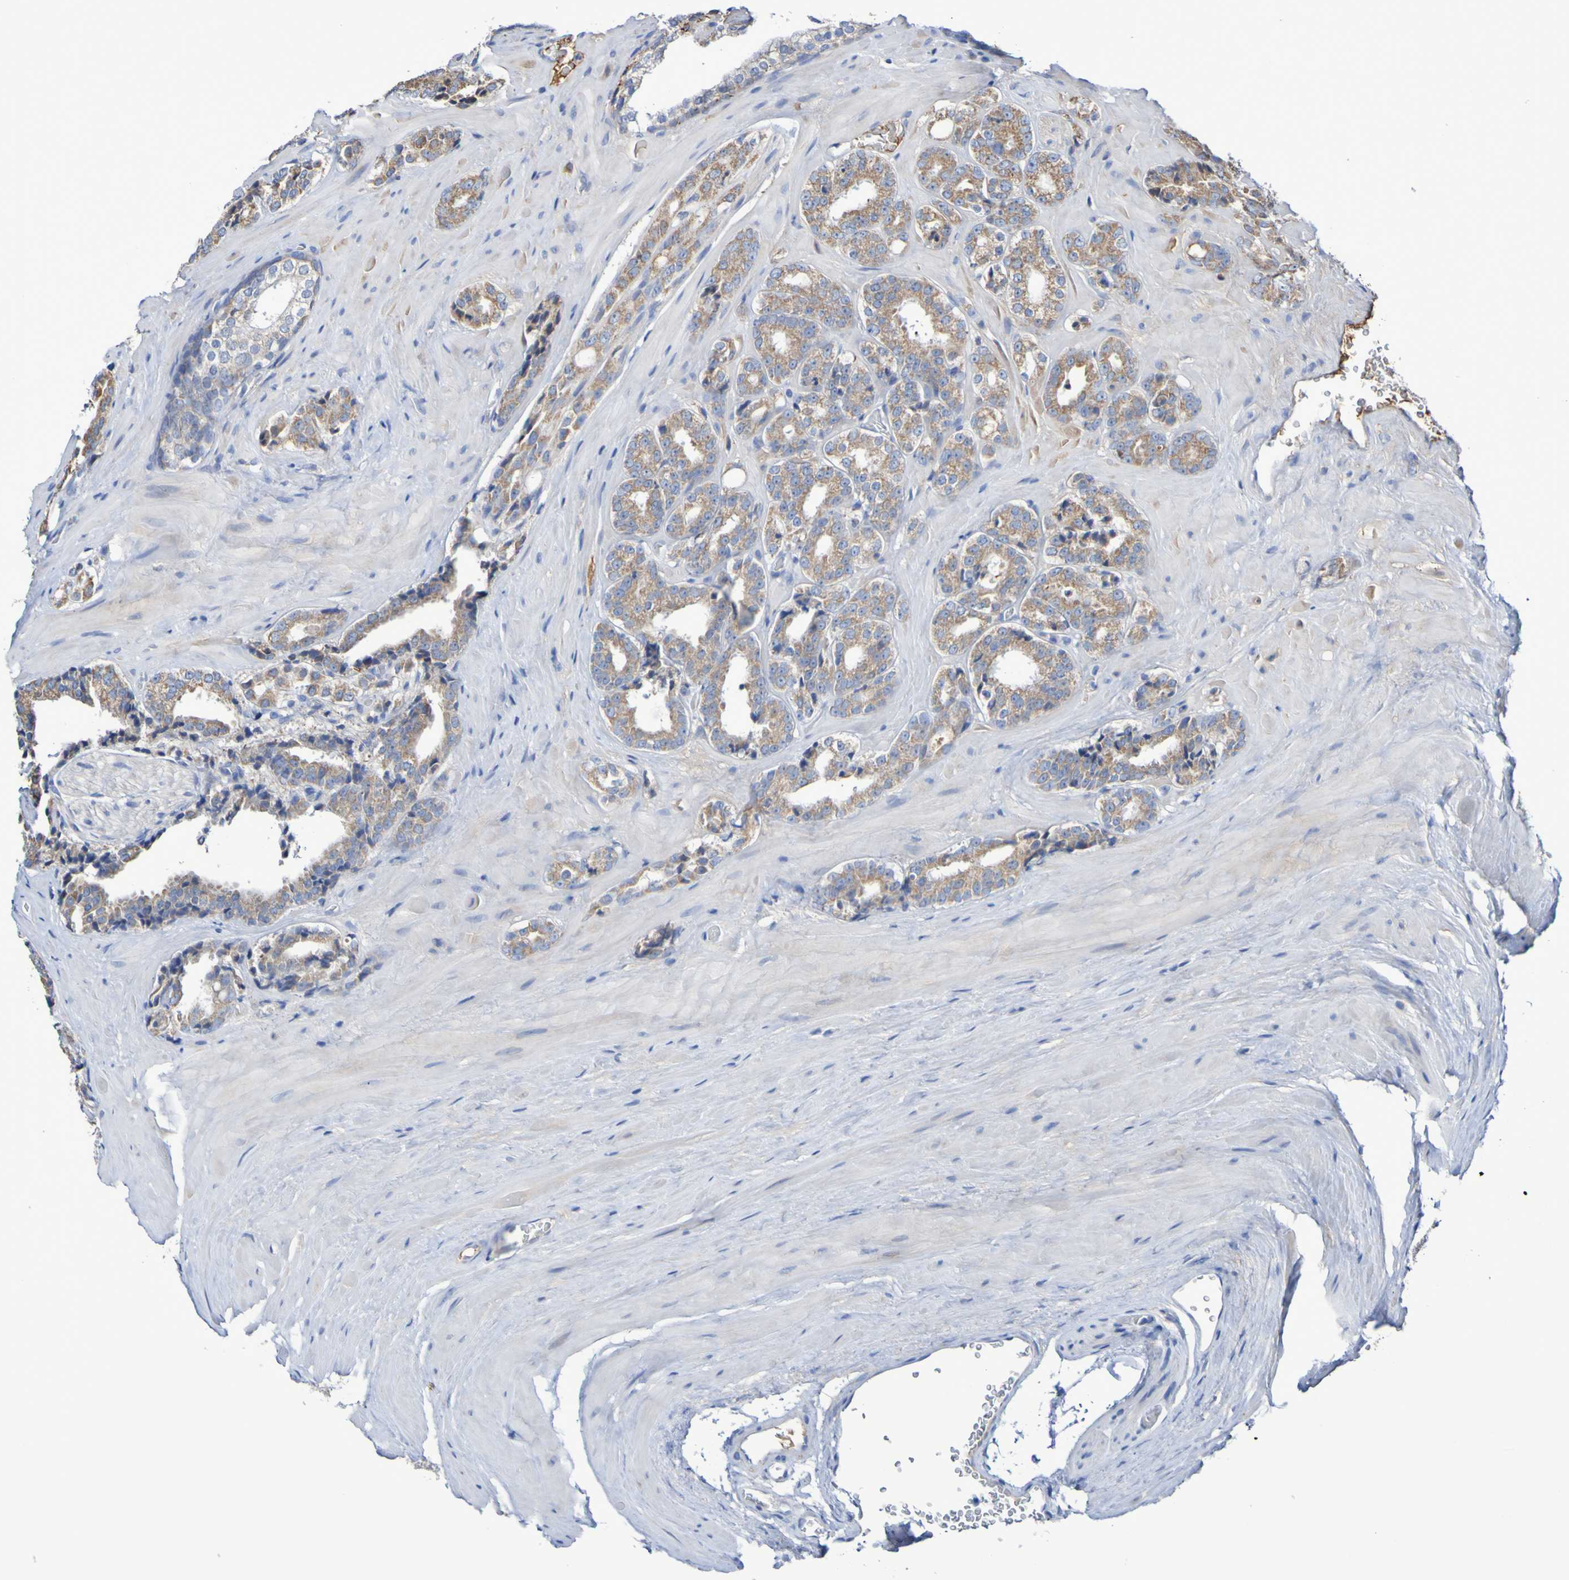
{"staining": {"intensity": "weak", "quantity": ">75%", "location": "cytoplasmic/membranous"}, "tissue": "prostate cancer", "cell_type": "Tumor cells", "image_type": "cancer", "snomed": [{"axis": "morphology", "description": "Adenocarcinoma, High grade"}, {"axis": "topography", "description": "Prostate"}], "caption": "Prostate cancer stained with DAB immunohistochemistry (IHC) demonstrates low levels of weak cytoplasmic/membranous positivity in about >75% of tumor cells. (Brightfield microscopy of DAB IHC at high magnification).", "gene": "CNTN2", "patient": {"sex": "male", "age": 60}}